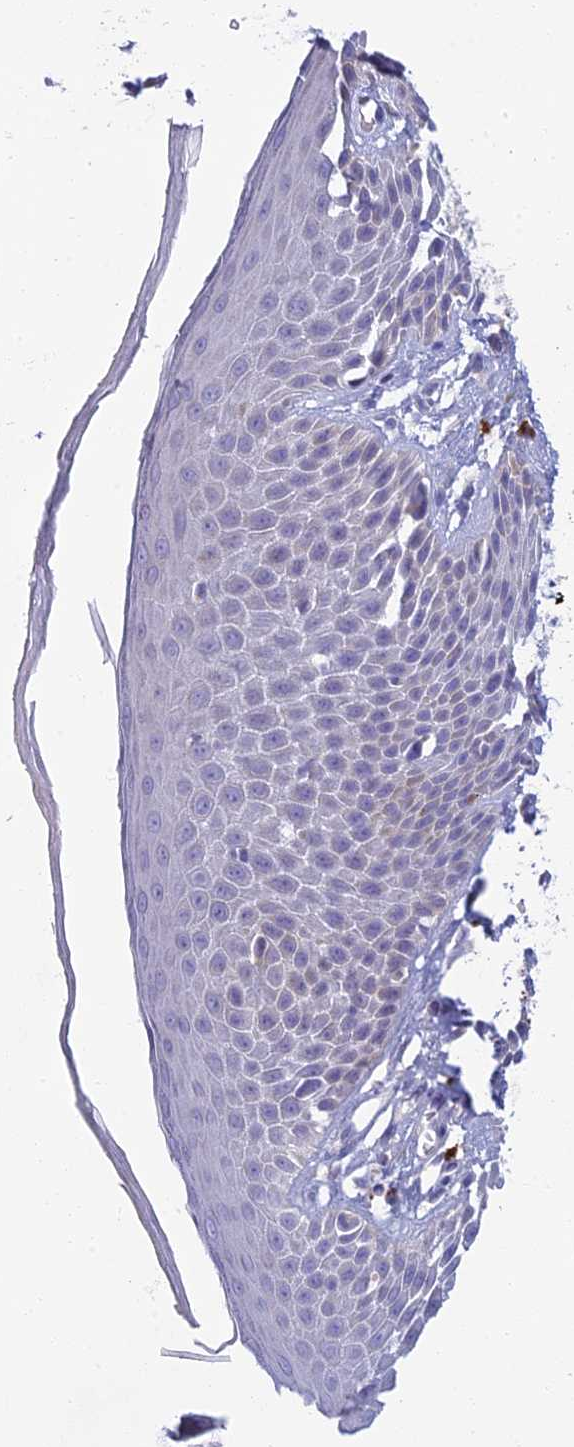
{"staining": {"intensity": "negative", "quantity": "none", "location": "none"}, "tissue": "skin", "cell_type": "Epidermal cells", "image_type": "normal", "snomed": [{"axis": "morphology", "description": "Normal tissue, NOS"}, {"axis": "topography", "description": "Anal"}], "caption": "The photomicrograph demonstrates no staining of epidermal cells in normal skin.", "gene": "SLC25A41", "patient": {"sex": "male", "age": 74}}